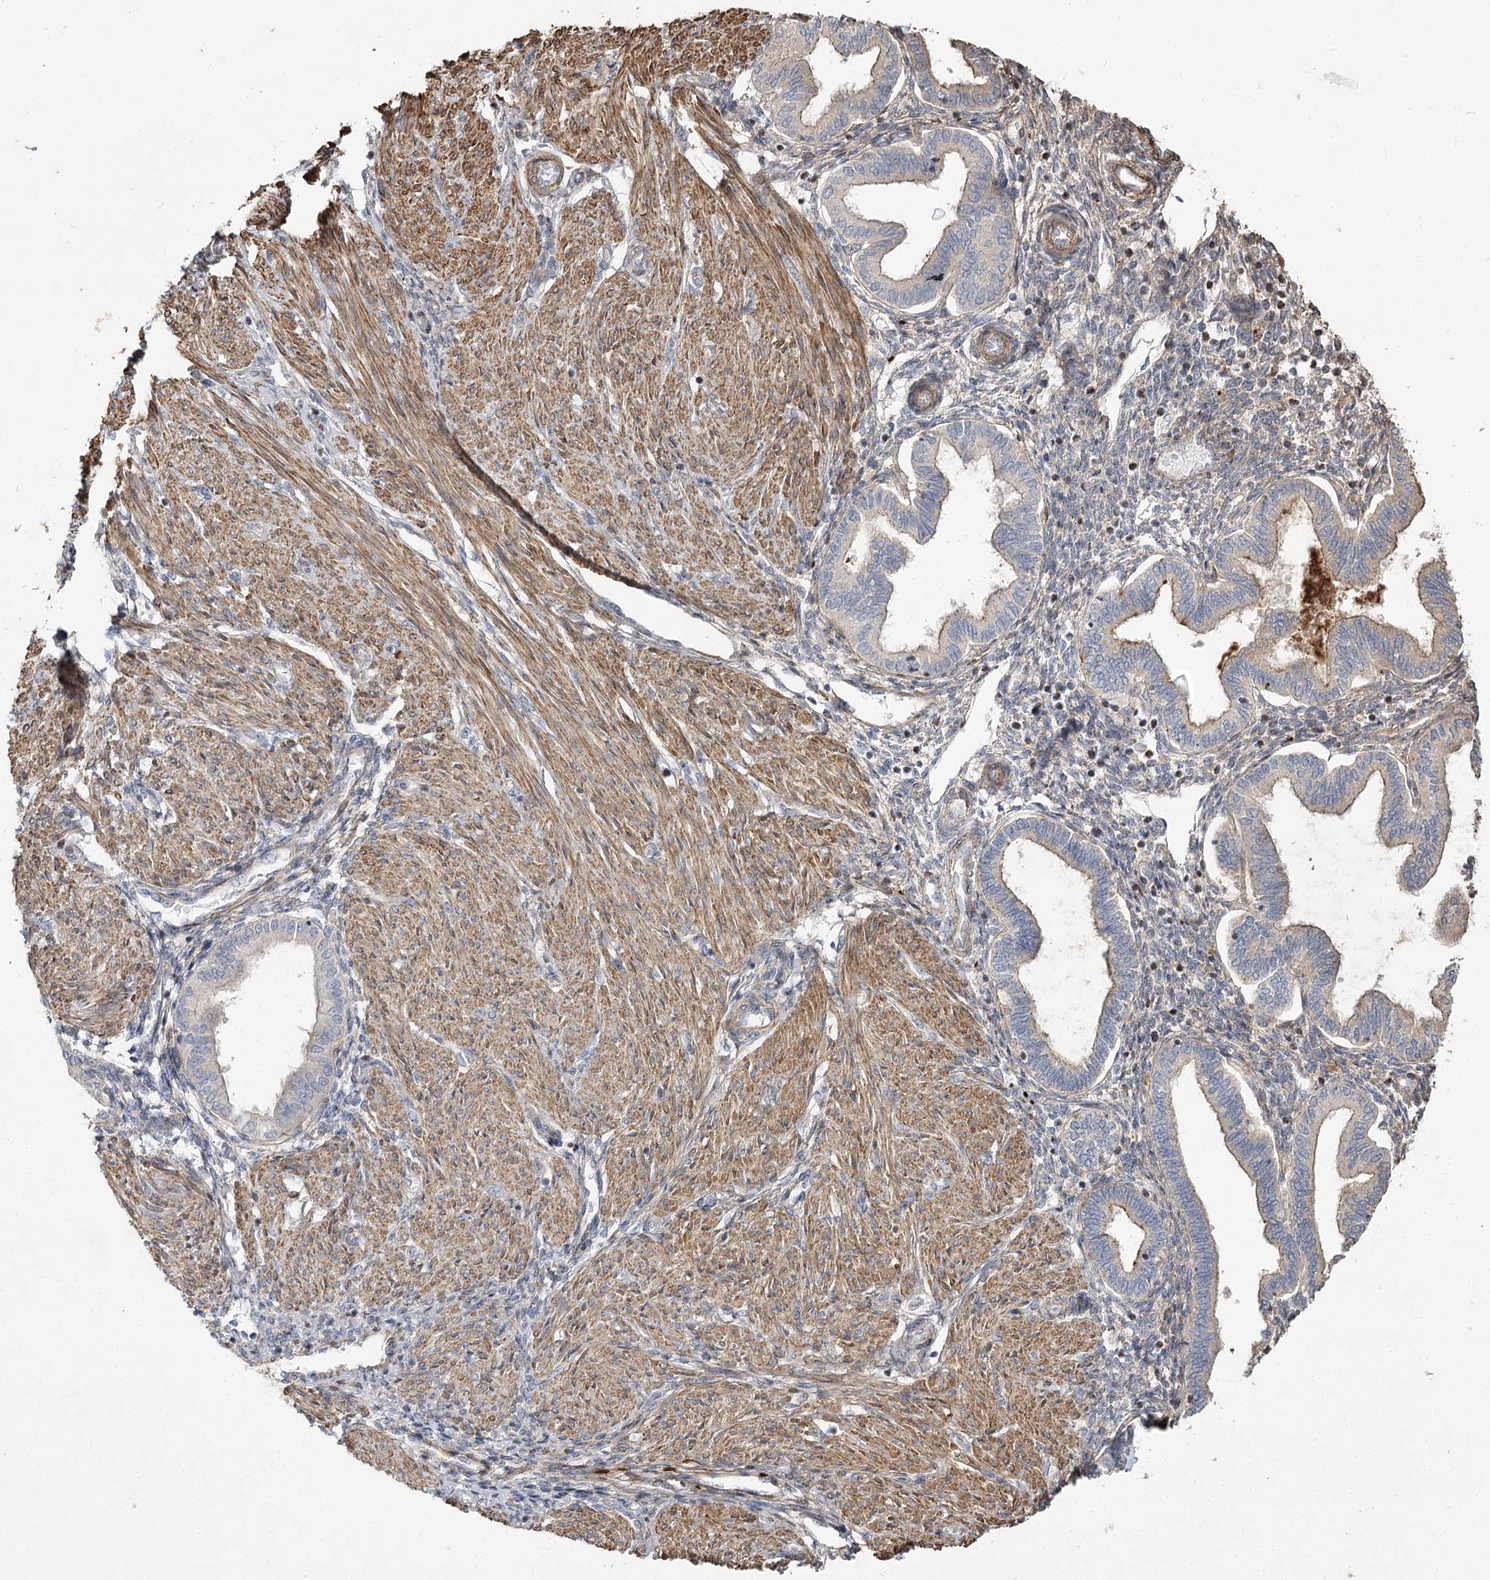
{"staining": {"intensity": "weak", "quantity": "<25%", "location": "cytoplasmic/membranous"}, "tissue": "endometrium", "cell_type": "Cells in endometrial stroma", "image_type": "normal", "snomed": [{"axis": "morphology", "description": "Normal tissue, NOS"}, {"axis": "topography", "description": "Endometrium"}], "caption": "The immunohistochemistry micrograph has no significant staining in cells in endometrial stroma of endometrium. (DAB immunohistochemistry visualized using brightfield microscopy, high magnification).", "gene": "RNF24", "patient": {"sex": "female", "age": 53}}